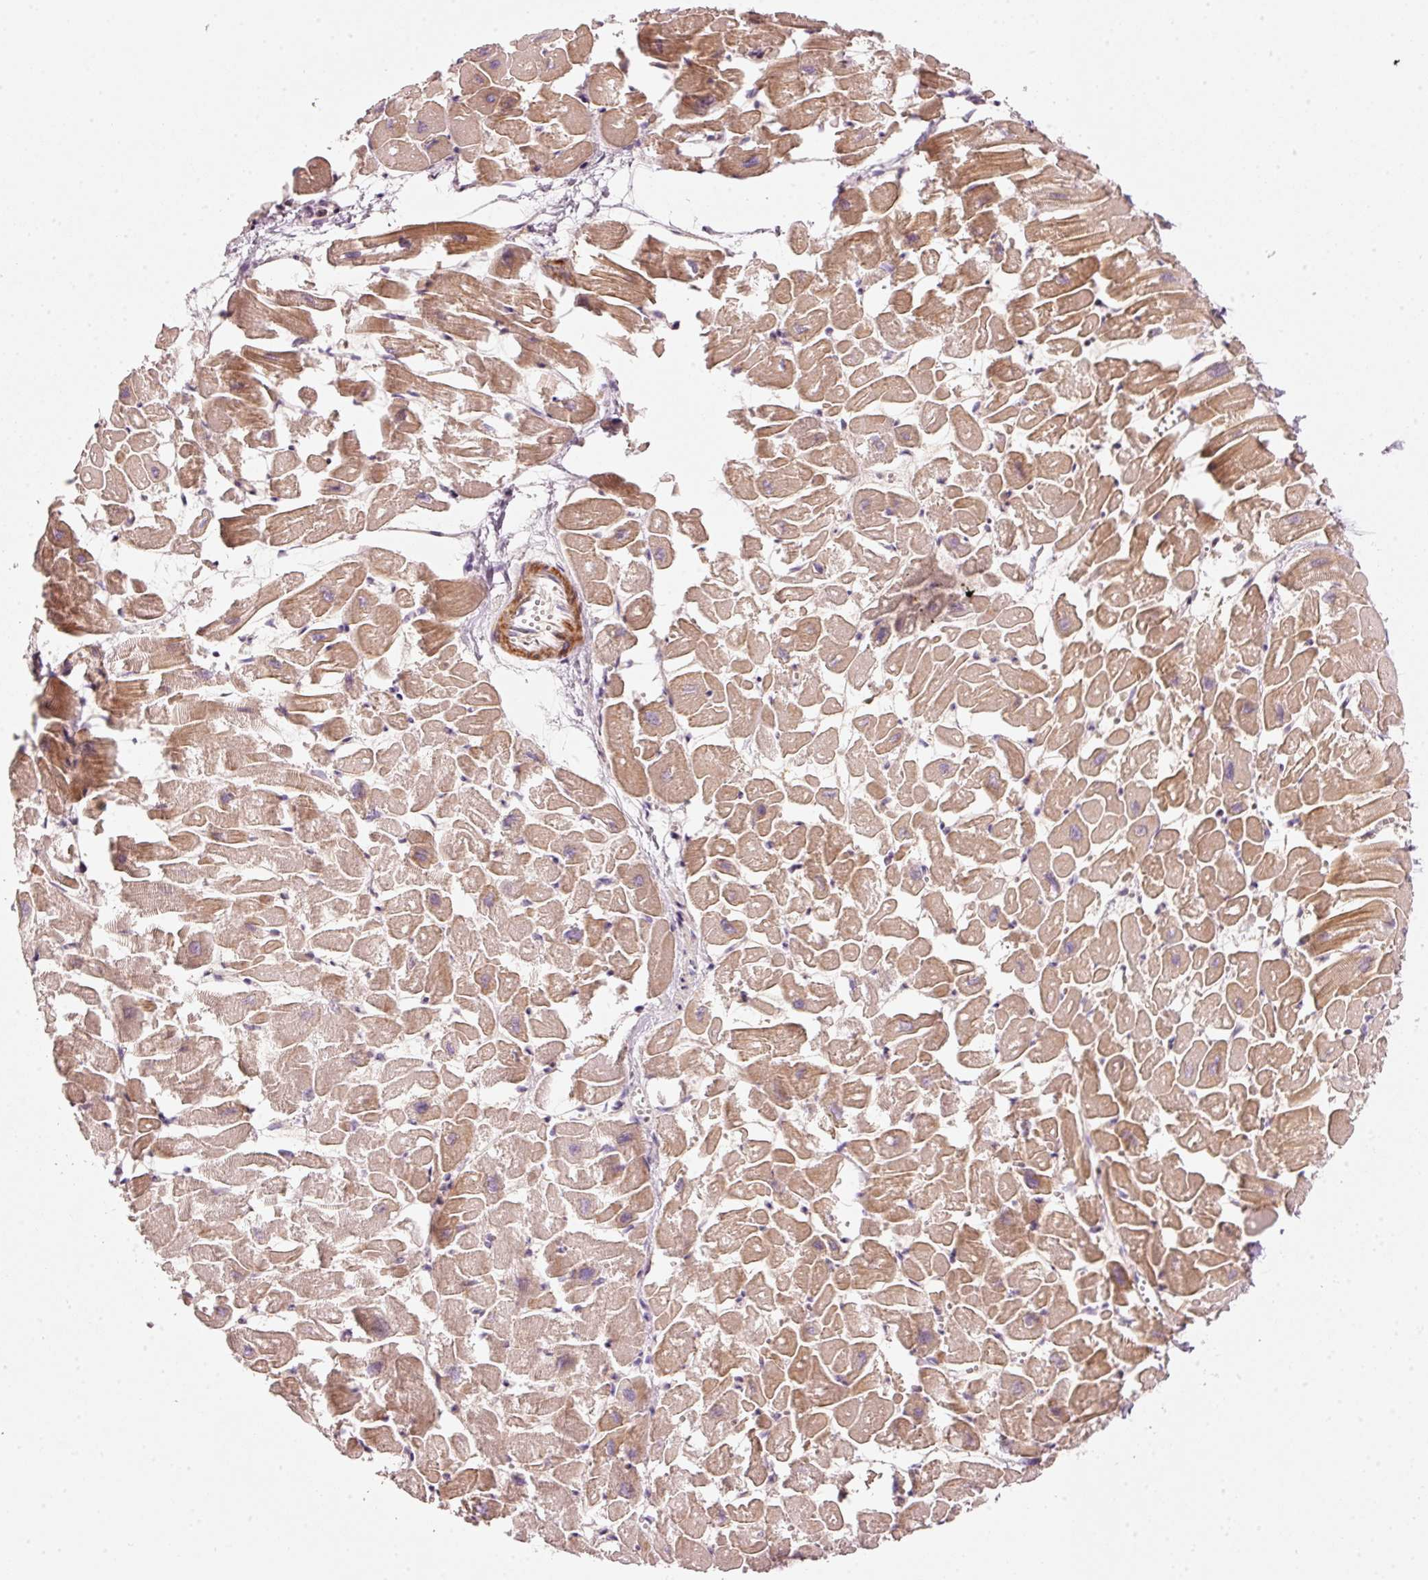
{"staining": {"intensity": "moderate", "quantity": ">75%", "location": "cytoplasmic/membranous"}, "tissue": "heart muscle", "cell_type": "Cardiomyocytes", "image_type": "normal", "snomed": [{"axis": "morphology", "description": "Normal tissue, NOS"}, {"axis": "topography", "description": "Heart"}], "caption": "Protein expression analysis of normal human heart muscle reveals moderate cytoplasmic/membranous staining in approximately >75% of cardiomyocytes.", "gene": "ARHGAP22", "patient": {"sex": "male", "age": 54}}